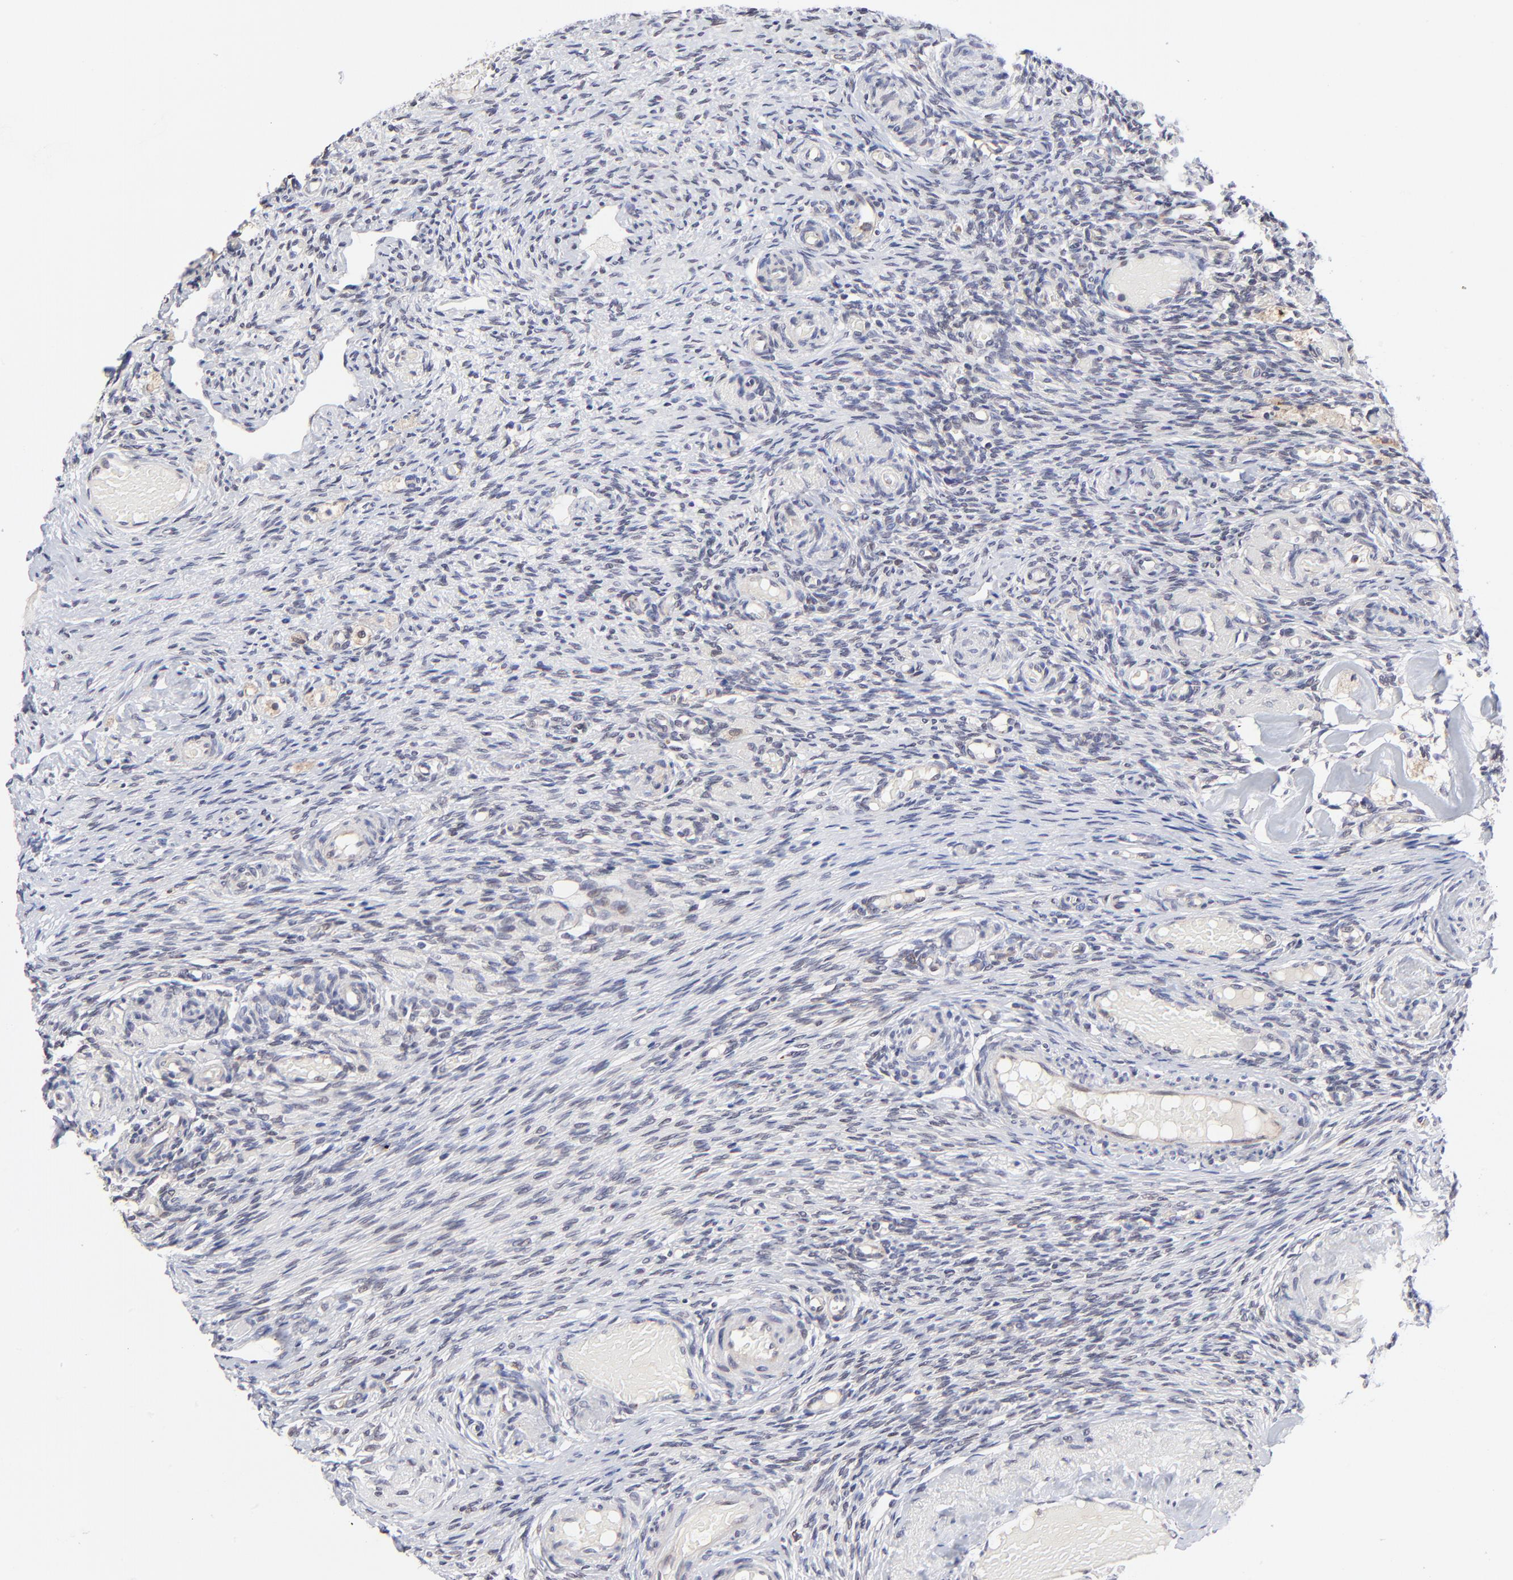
{"staining": {"intensity": "negative", "quantity": "none", "location": "none"}, "tissue": "ovary", "cell_type": "Follicle cells", "image_type": "normal", "snomed": [{"axis": "morphology", "description": "Normal tissue, NOS"}, {"axis": "topography", "description": "Ovary"}], "caption": "This is an immunohistochemistry photomicrograph of unremarkable human ovary. There is no expression in follicle cells.", "gene": "FBXL12", "patient": {"sex": "female", "age": 60}}